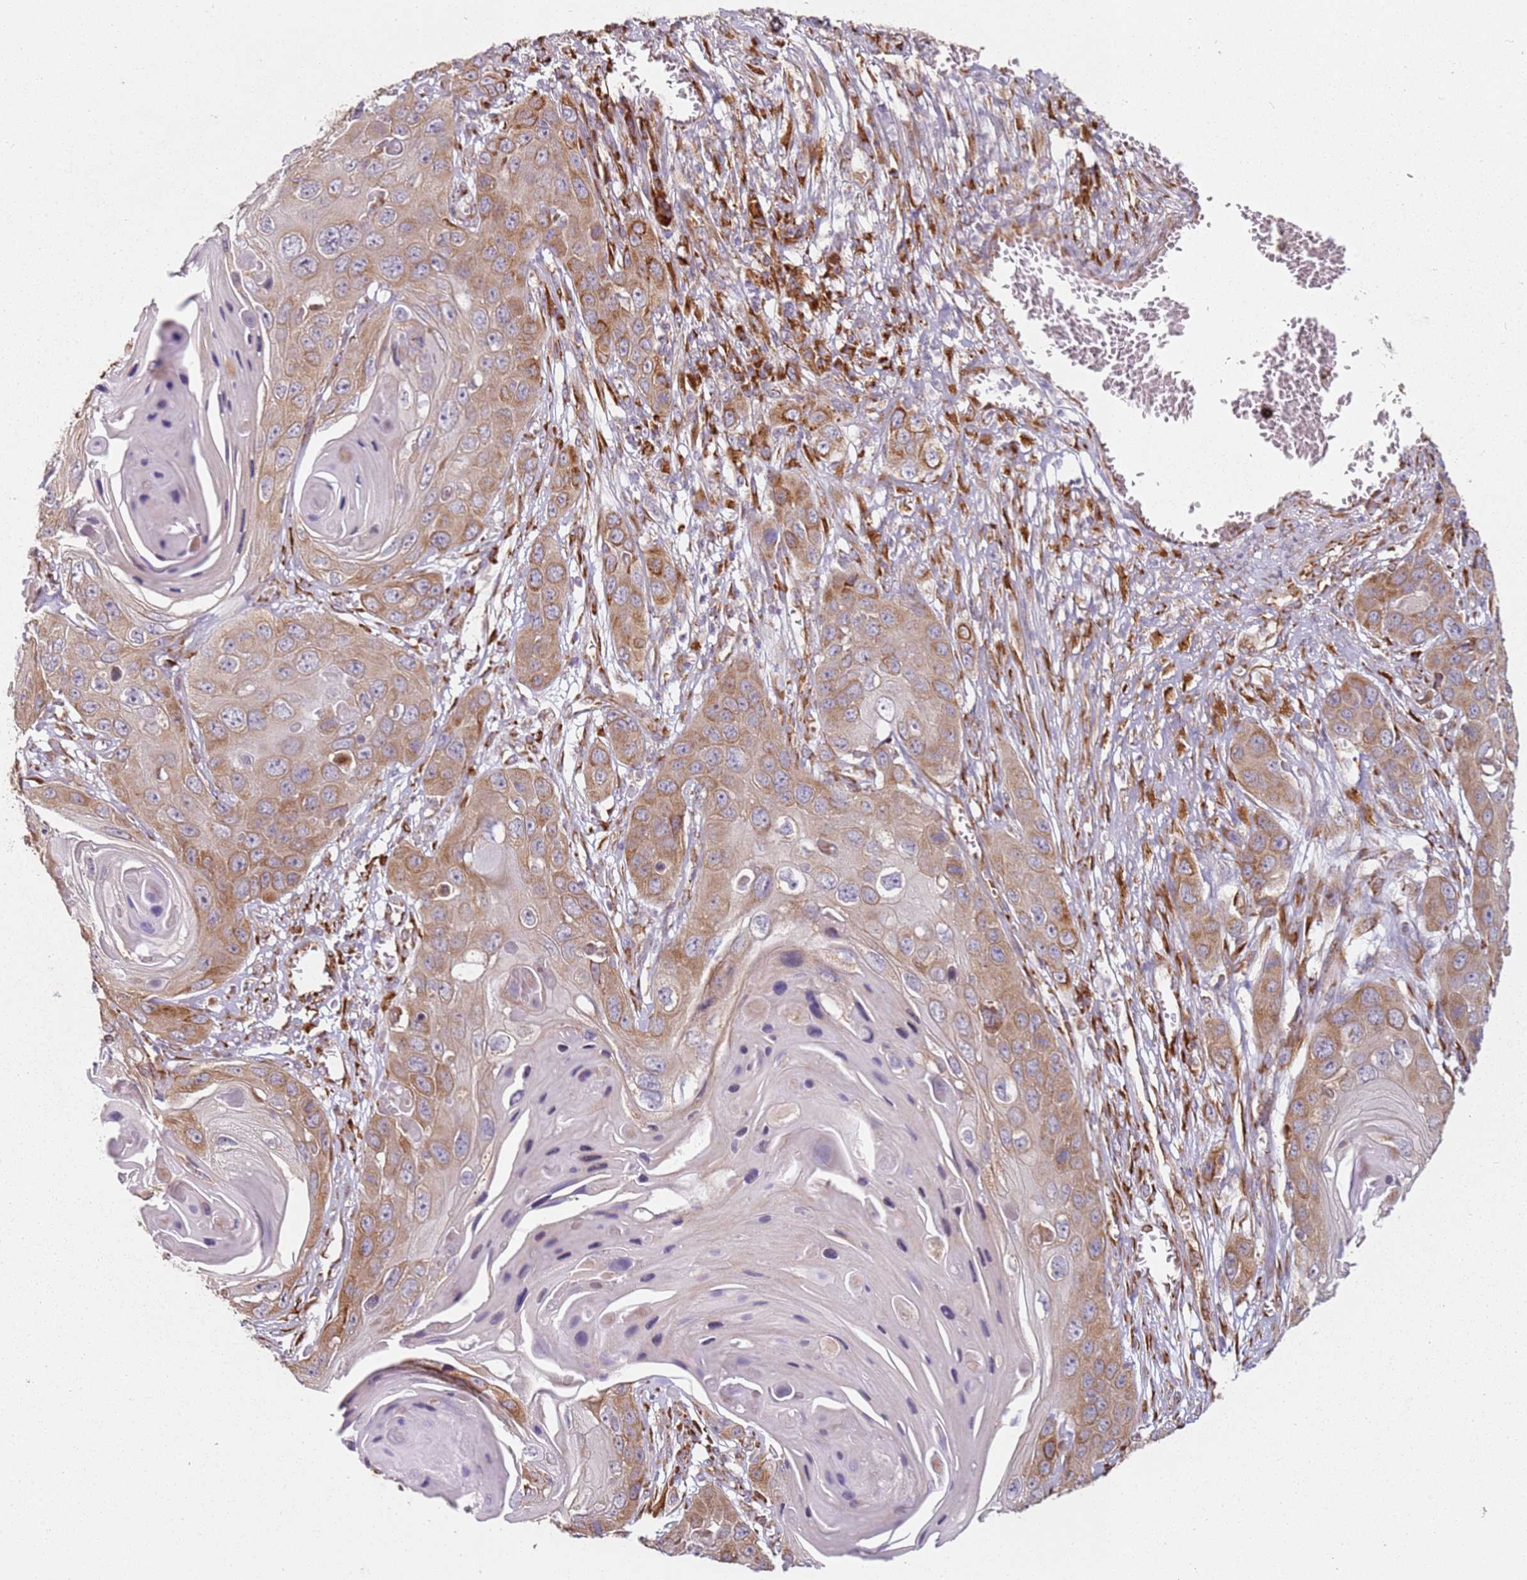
{"staining": {"intensity": "moderate", "quantity": ">75%", "location": "cytoplasmic/membranous"}, "tissue": "skin cancer", "cell_type": "Tumor cells", "image_type": "cancer", "snomed": [{"axis": "morphology", "description": "Squamous cell carcinoma, NOS"}, {"axis": "topography", "description": "Skin"}], "caption": "Immunohistochemical staining of squamous cell carcinoma (skin) exhibits medium levels of moderate cytoplasmic/membranous protein positivity in about >75% of tumor cells.", "gene": "ARFRP1", "patient": {"sex": "male", "age": 55}}